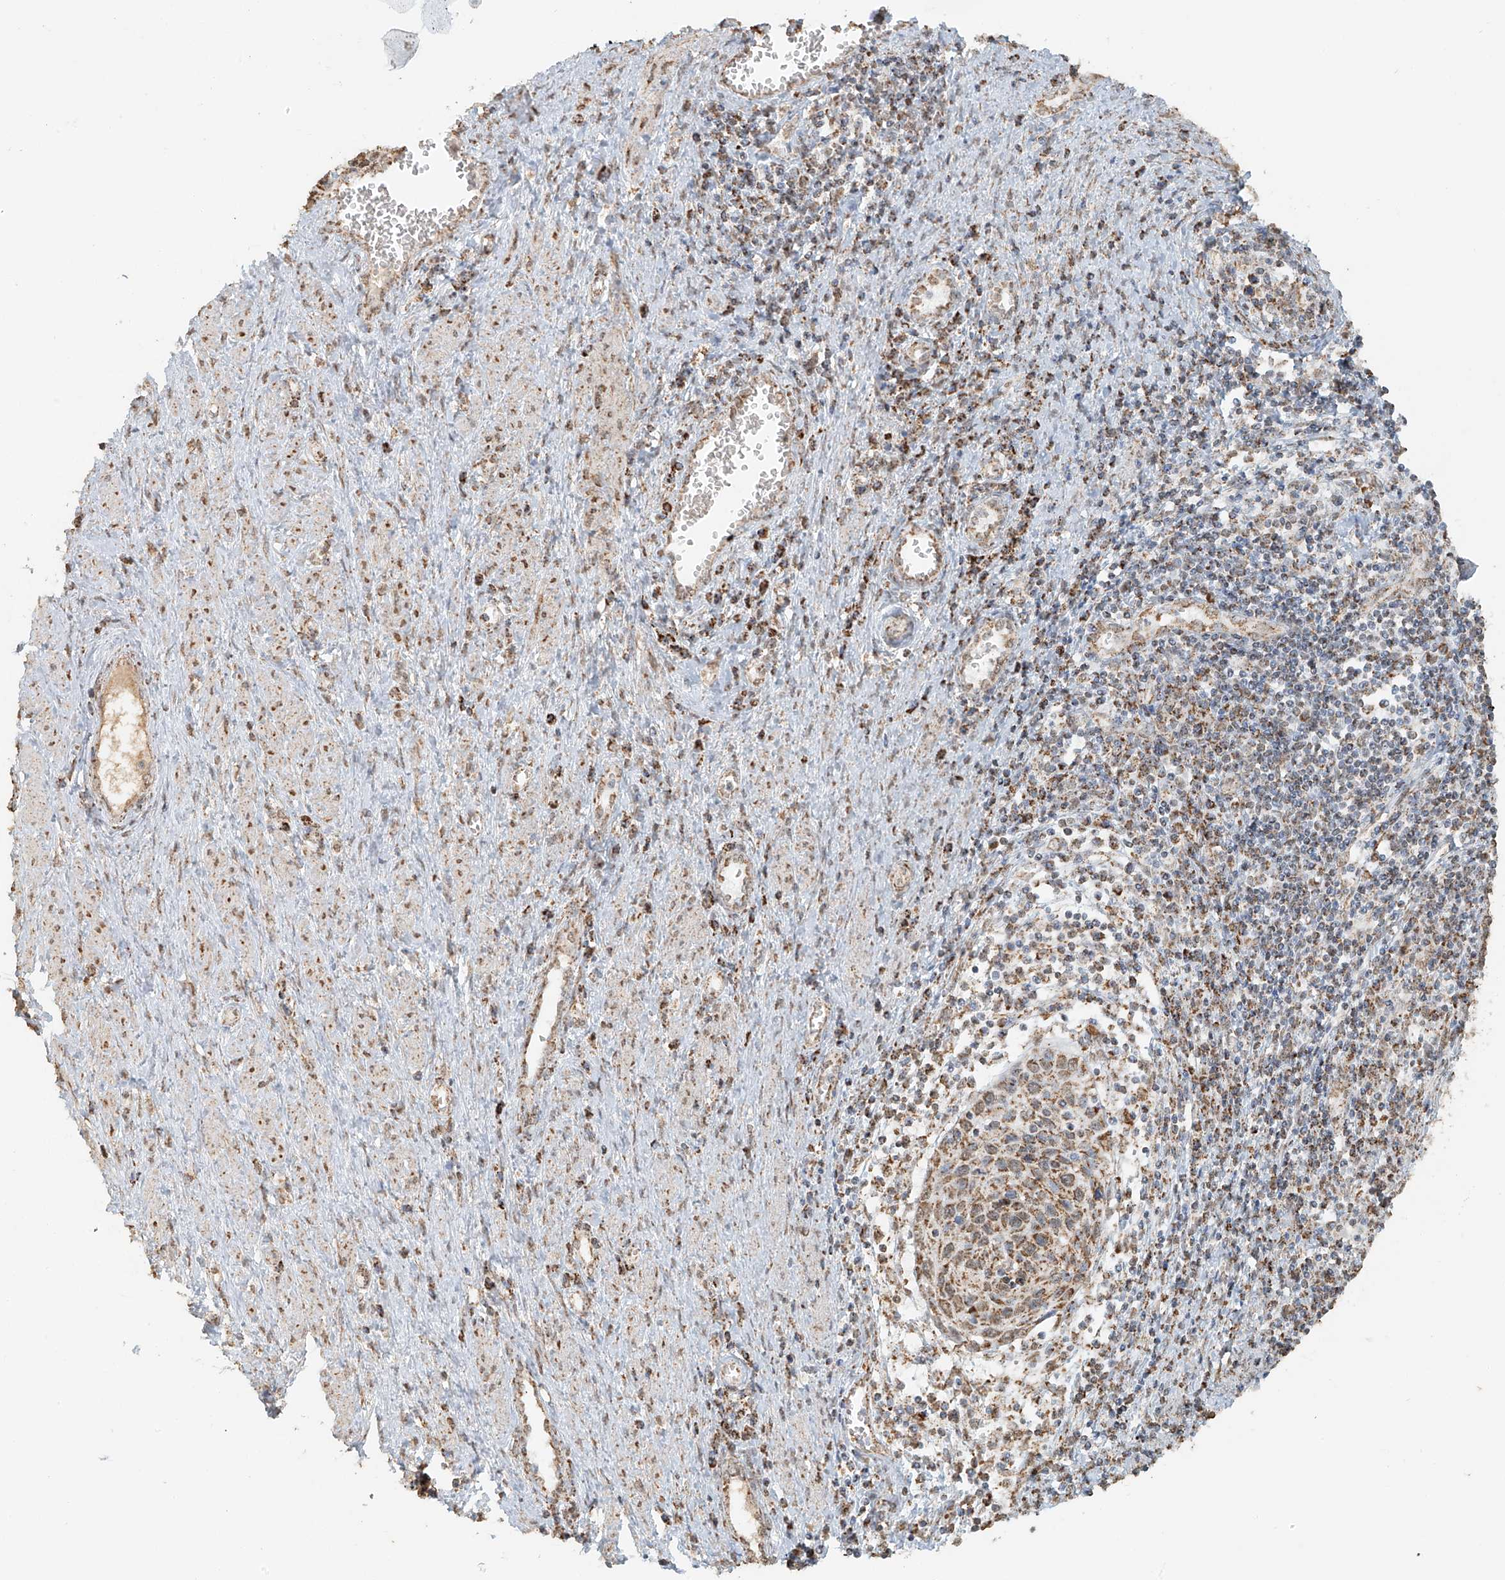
{"staining": {"intensity": "moderate", "quantity": ">75%", "location": "cytoplasmic/membranous"}, "tissue": "cervical cancer", "cell_type": "Tumor cells", "image_type": "cancer", "snomed": [{"axis": "morphology", "description": "Squamous cell carcinoma, NOS"}, {"axis": "topography", "description": "Cervix"}], "caption": "Immunohistochemical staining of squamous cell carcinoma (cervical) reveals moderate cytoplasmic/membranous protein staining in approximately >75% of tumor cells.", "gene": "MIPEP", "patient": {"sex": "female", "age": 32}}